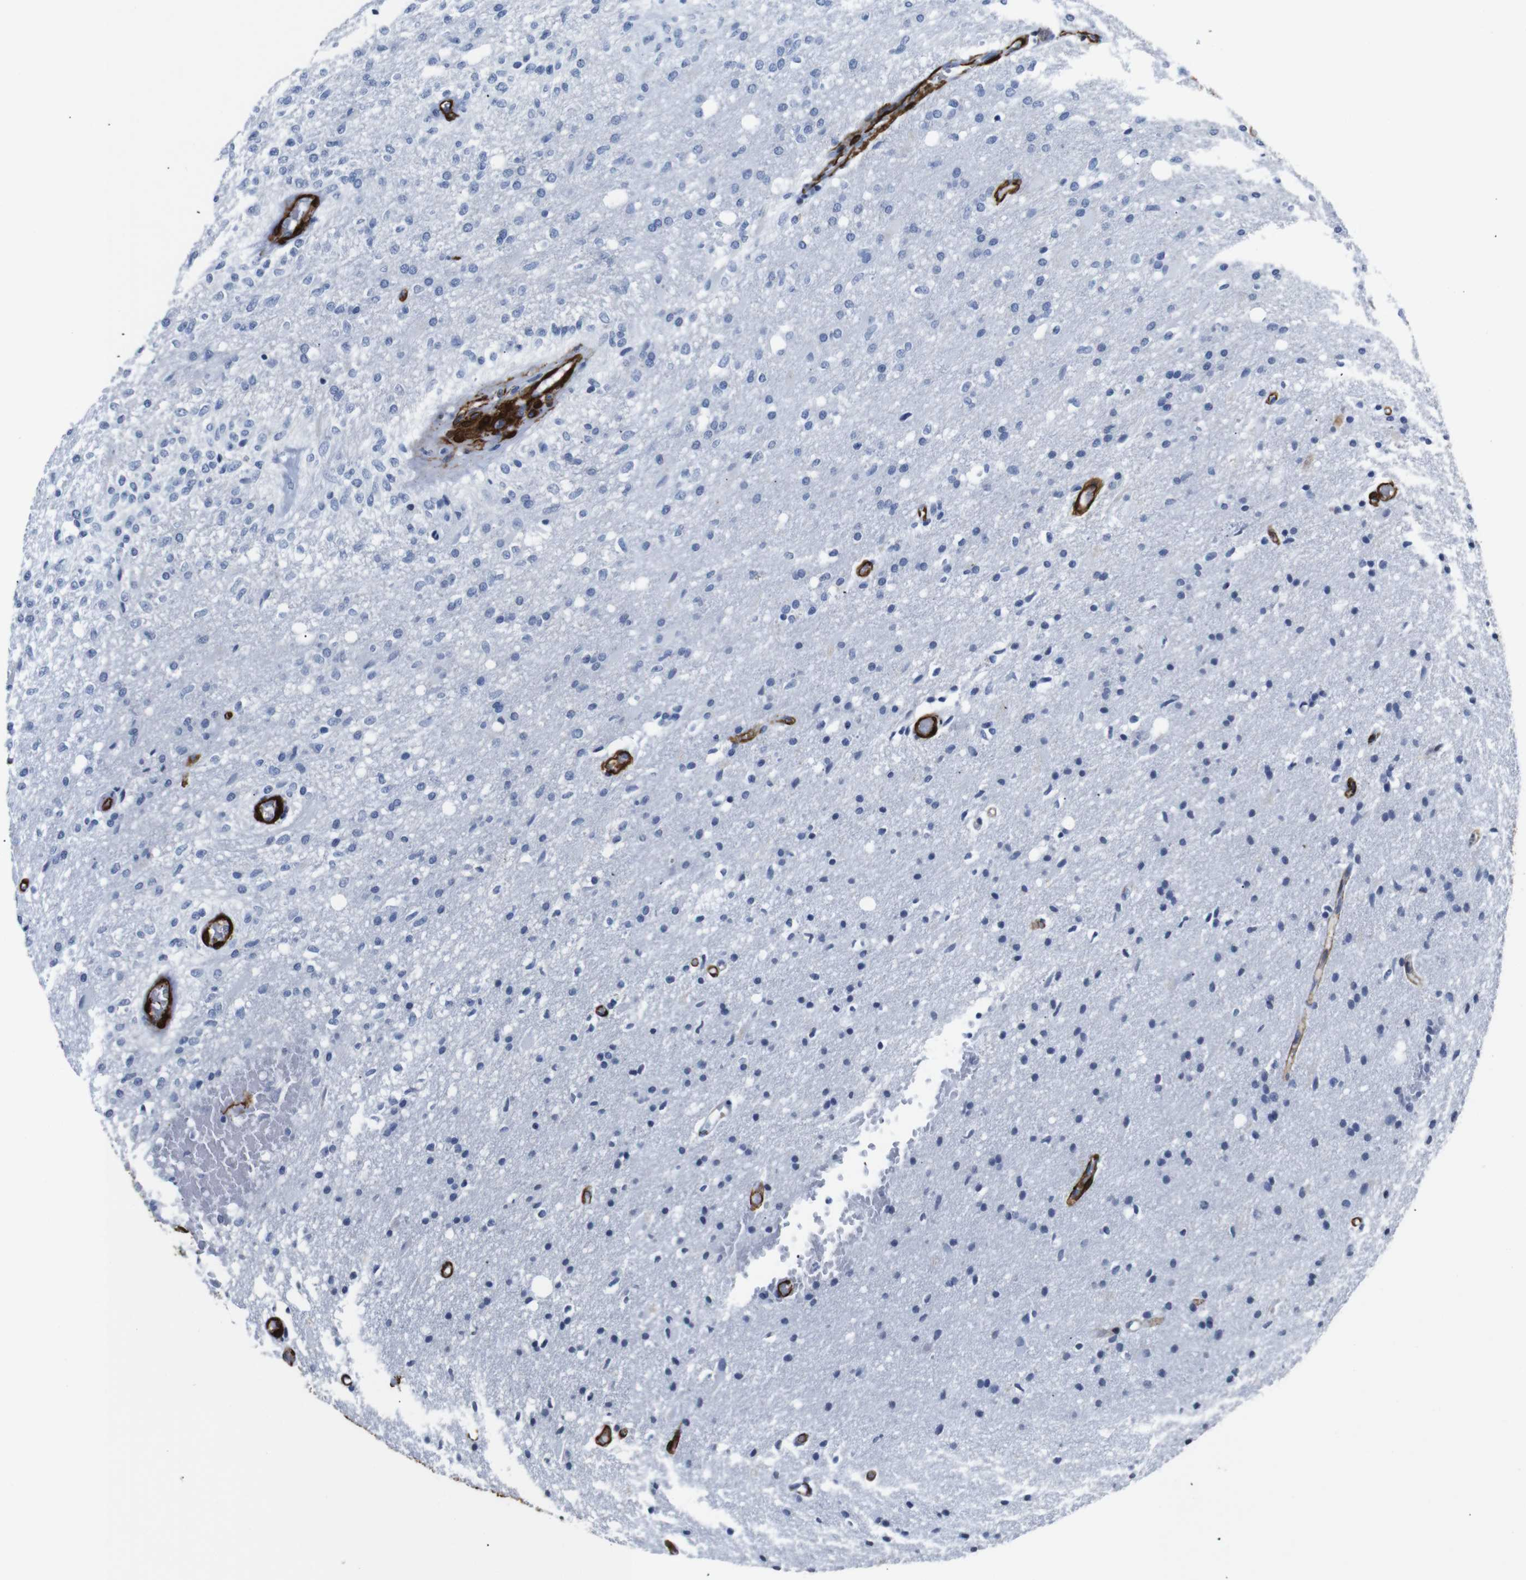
{"staining": {"intensity": "negative", "quantity": "none", "location": "none"}, "tissue": "glioma", "cell_type": "Tumor cells", "image_type": "cancer", "snomed": [{"axis": "morphology", "description": "Normal tissue, NOS"}, {"axis": "morphology", "description": "Glioma, malignant, High grade"}, {"axis": "topography", "description": "Cerebral cortex"}], "caption": "DAB immunohistochemical staining of malignant glioma (high-grade) demonstrates no significant positivity in tumor cells. (DAB immunohistochemistry (IHC) with hematoxylin counter stain).", "gene": "ACTA2", "patient": {"sex": "male", "age": 77}}